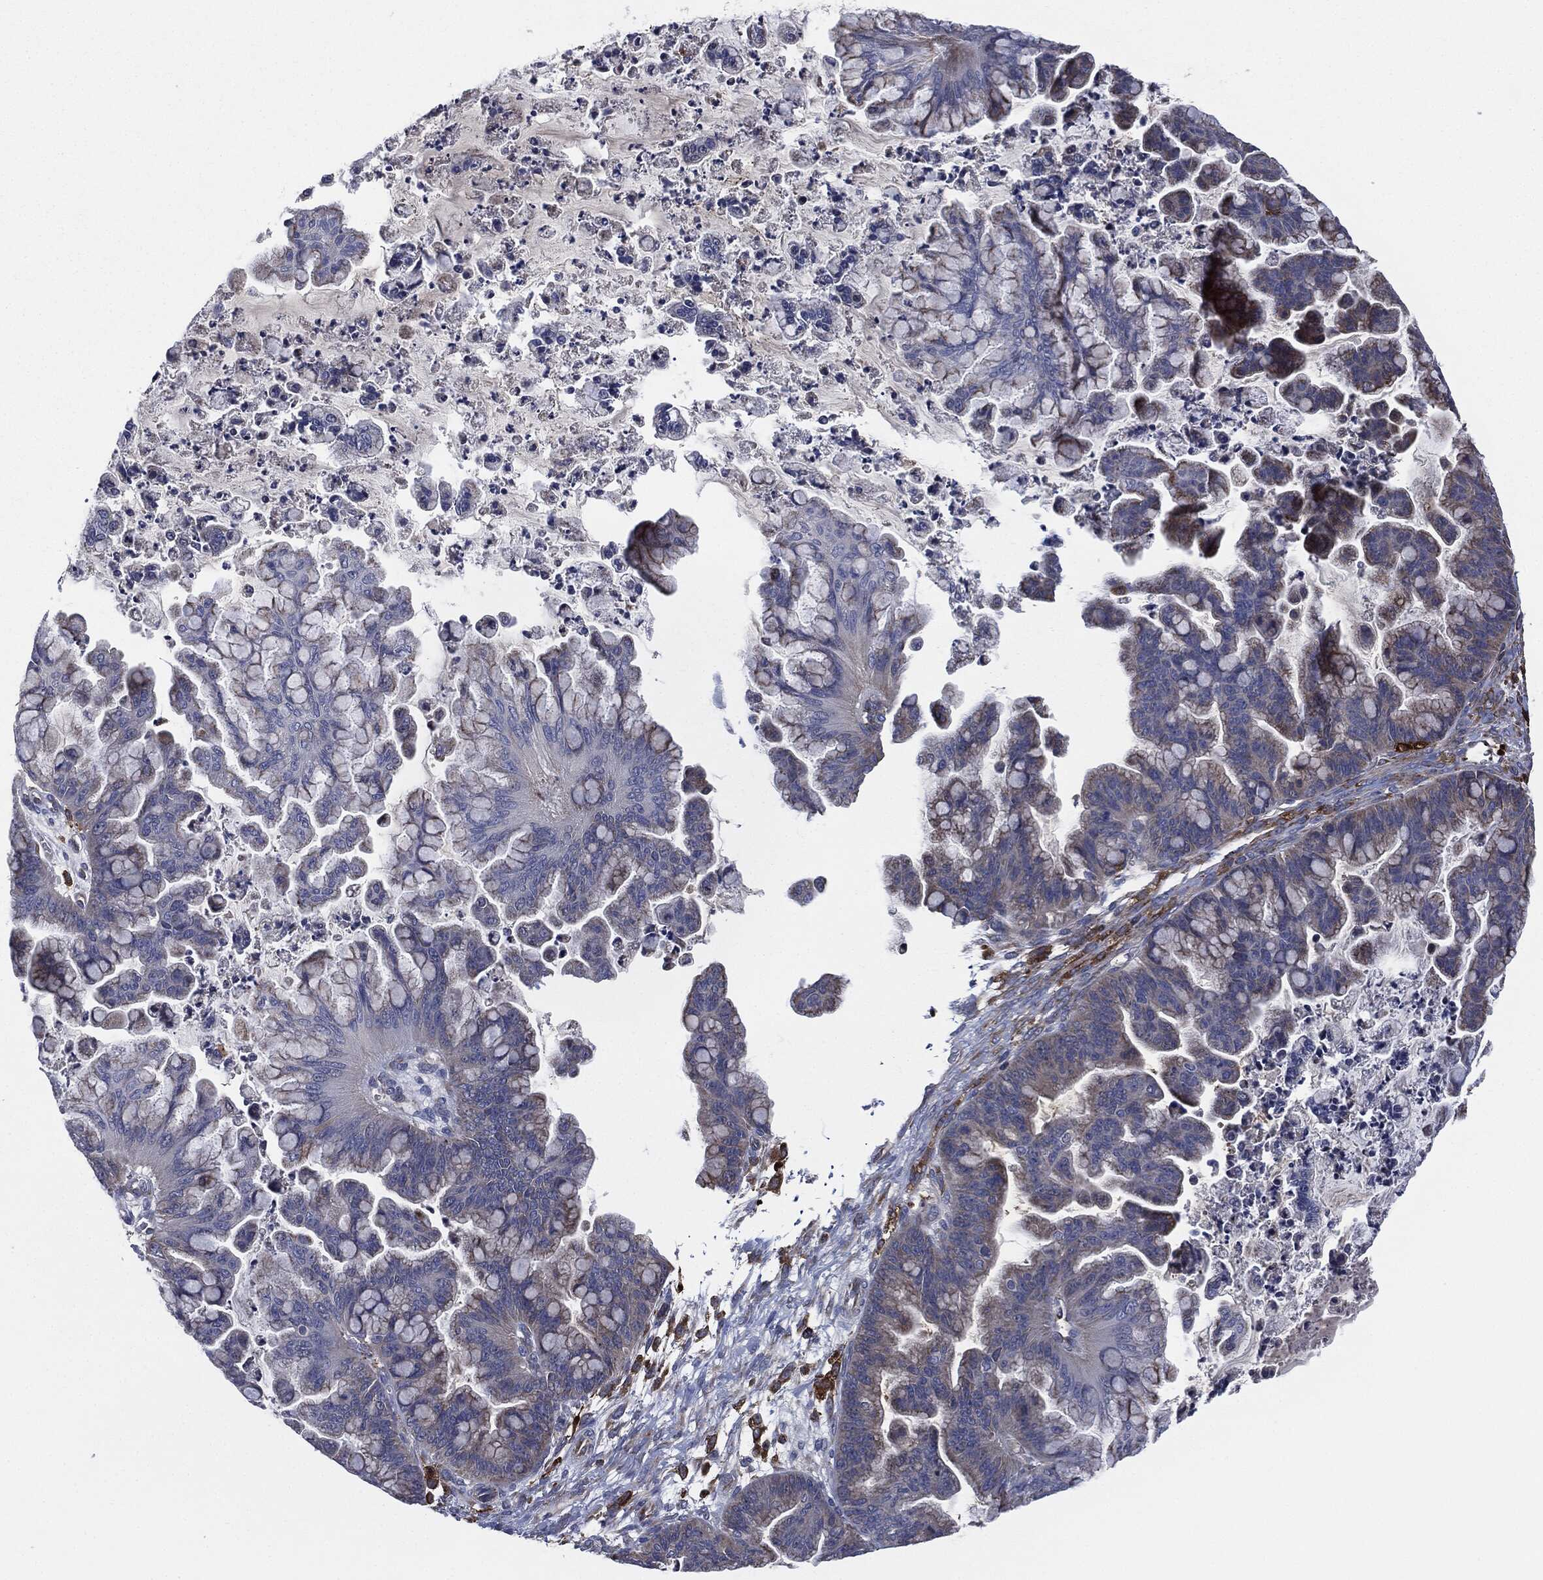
{"staining": {"intensity": "moderate", "quantity": "<25%", "location": "cytoplasmic/membranous"}, "tissue": "ovarian cancer", "cell_type": "Tumor cells", "image_type": "cancer", "snomed": [{"axis": "morphology", "description": "Cystadenocarcinoma, mucinous, NOS"}, {"axis": "topography", "description": "Ovary"}], "caption": "Ovarian cancer tissue shows moderate cytoplasmic/membranous staining in about <25% of tumor cells, visualized by immunohistochemistry.", "gene": "TMEM11", "patient": {"sex": "female", "age": 67}}